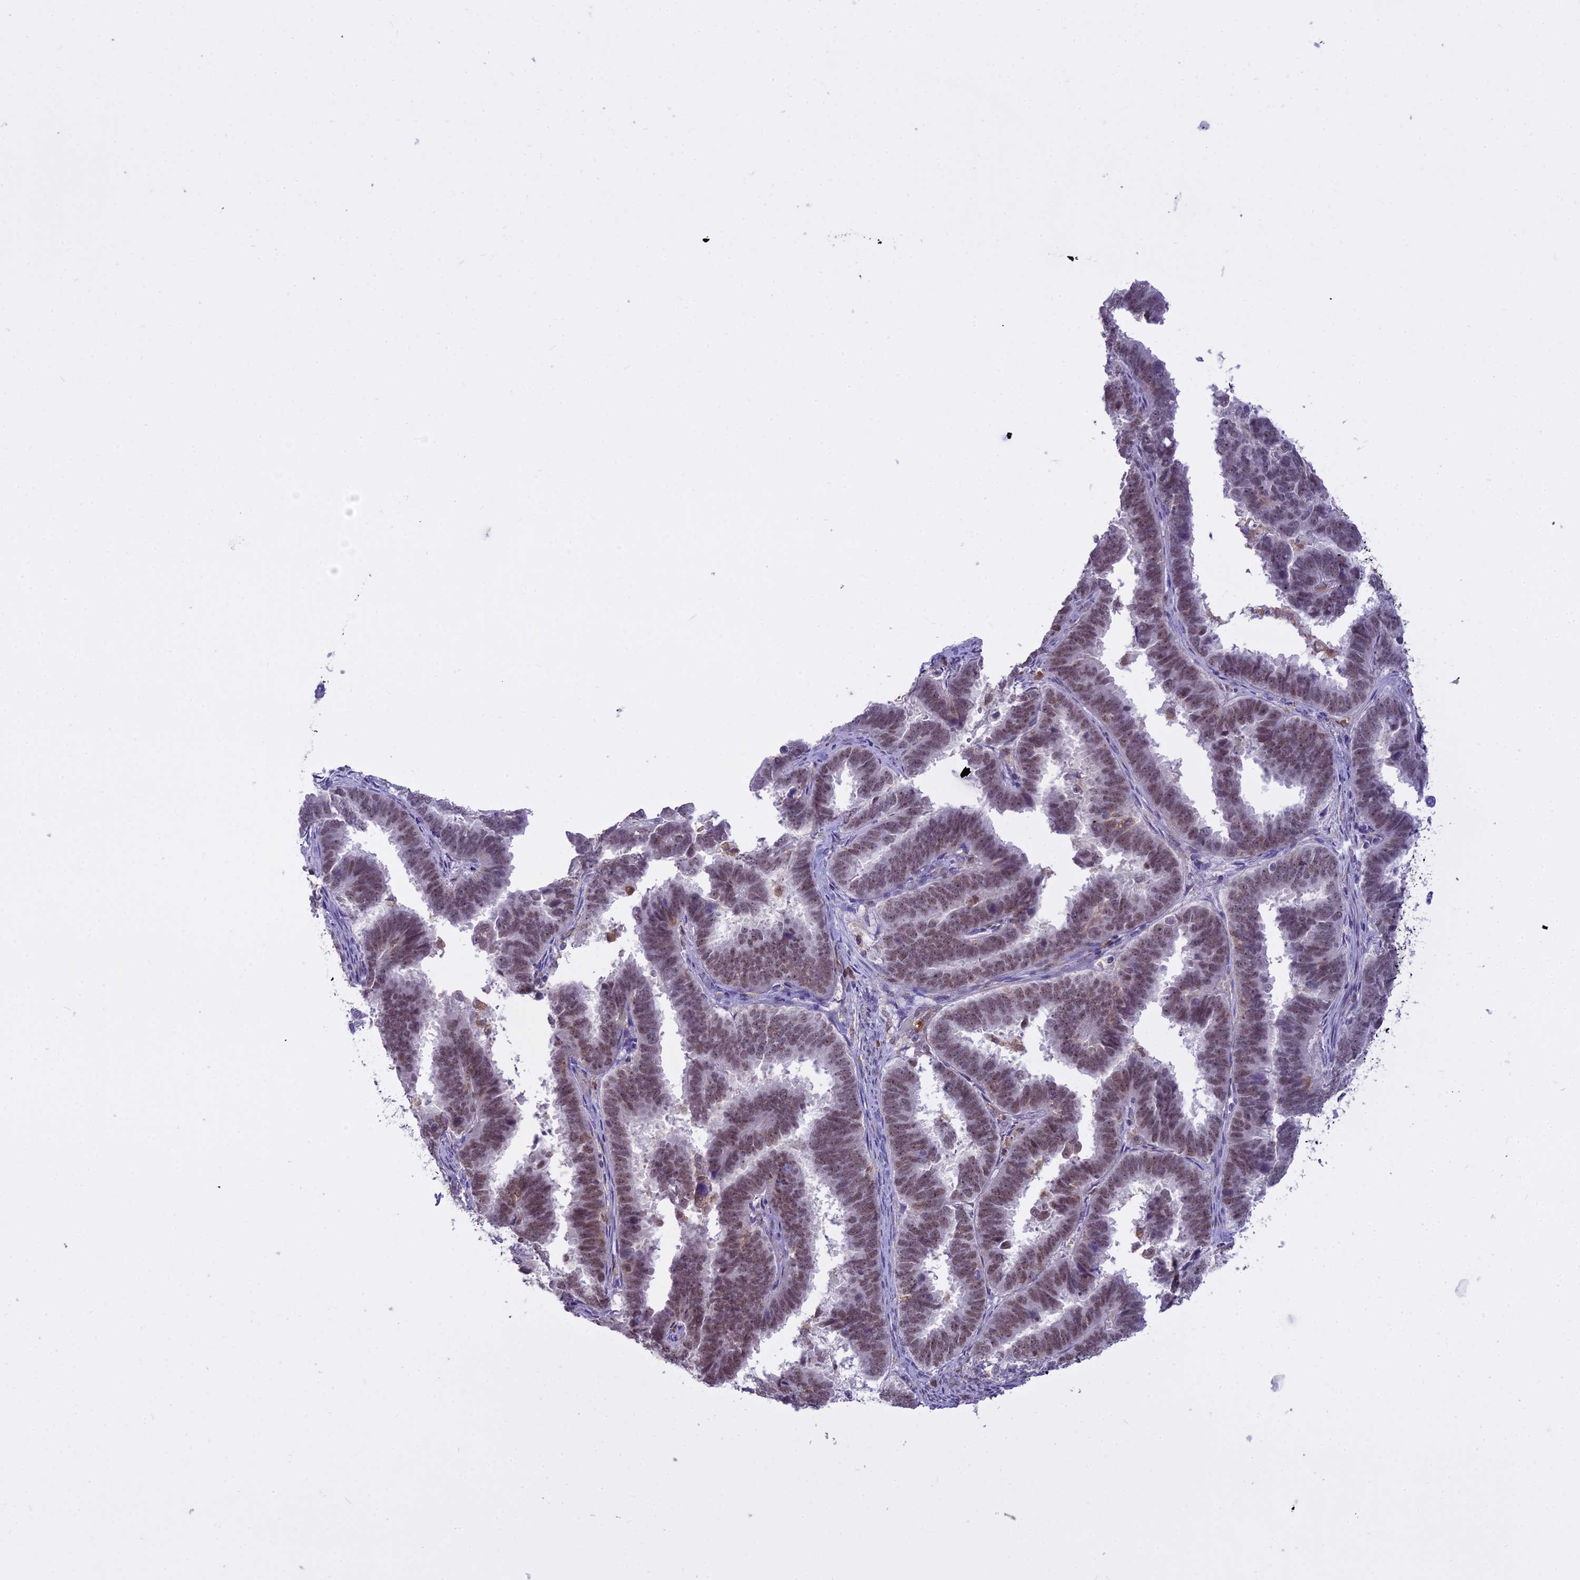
{"staining": {"intensity": "moderate", "quantity": ">75%", "location": "nuclear"}, "tissue": "endometrial cancer", "cell_type": "Tumor cells", "image_type": "cancer", "snomed": [{"axis": "morphology", "description": "Adenocarcinoma, NOS"}, {"axis": "topography", "description": "Endometrium"}], "caption": "This is a photomicrograph of immunohistochemistry staining of endometrial adenocarcinoma, which shows moderate expression in the nuclear of tumor cells.", "gene": "BLNK", "patient": {"sex": "female", "age": 75}}